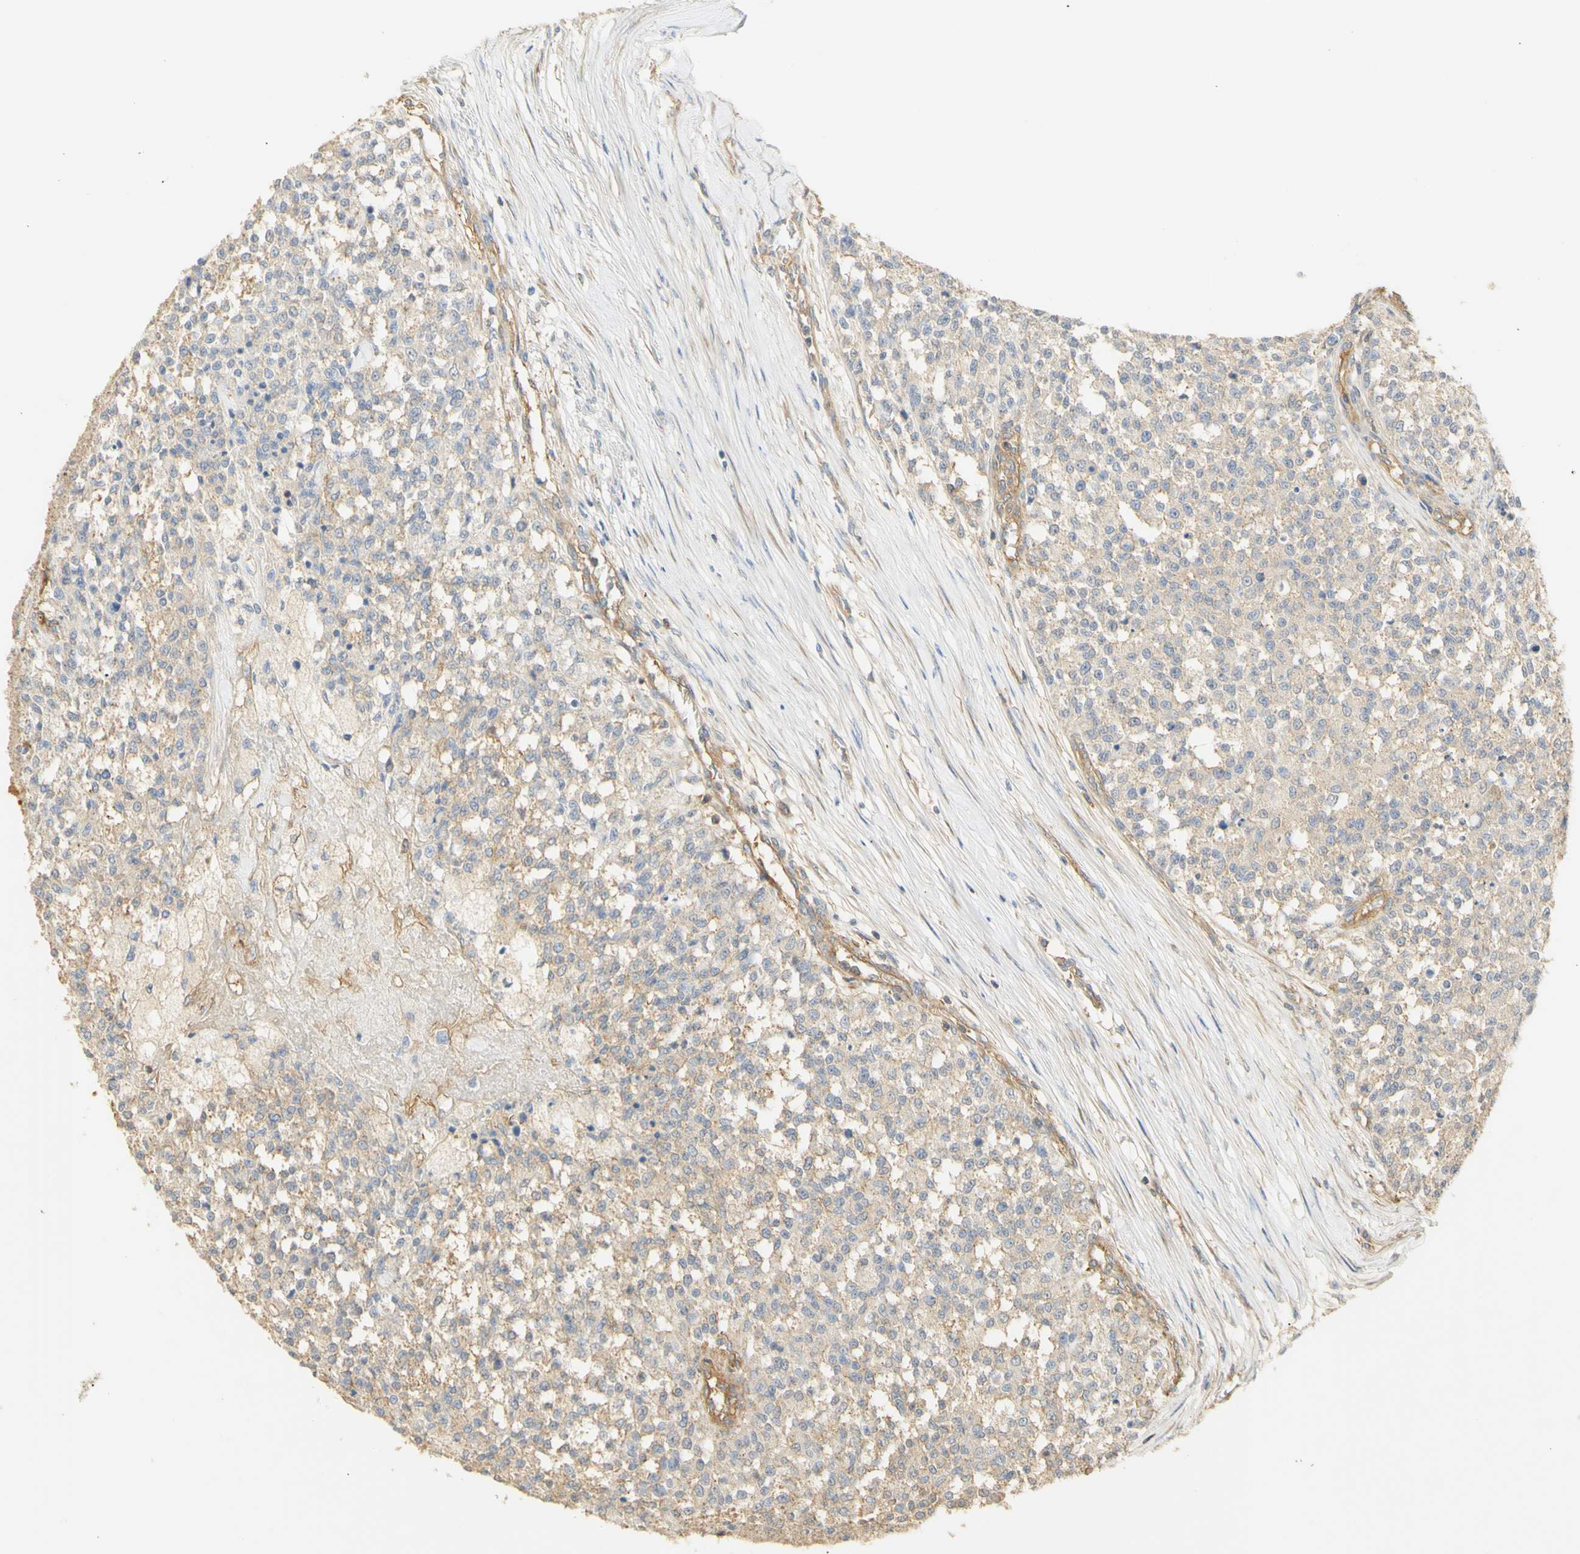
{"staining": {"intensity": "negative", "quantity": "none", "location": "none"}, "tissue": "testis cancer", "cell_type": "Tumor cells", "image_type": "cancer", "snomed": [{"axis": "morphology", "description": "Seminoma, NOS"}, {"axis": "topography", "description": "Testis"}], "caption": "Immunohistochemistry (IHC) image of neoplastic tissue: testis cancer stained with DAB (3,3'-diaminobenzidine) reveals no significant protein staining in tumor cells.", "gene": "KCNE4", "patient": {"sex": "male", "age": 59}}